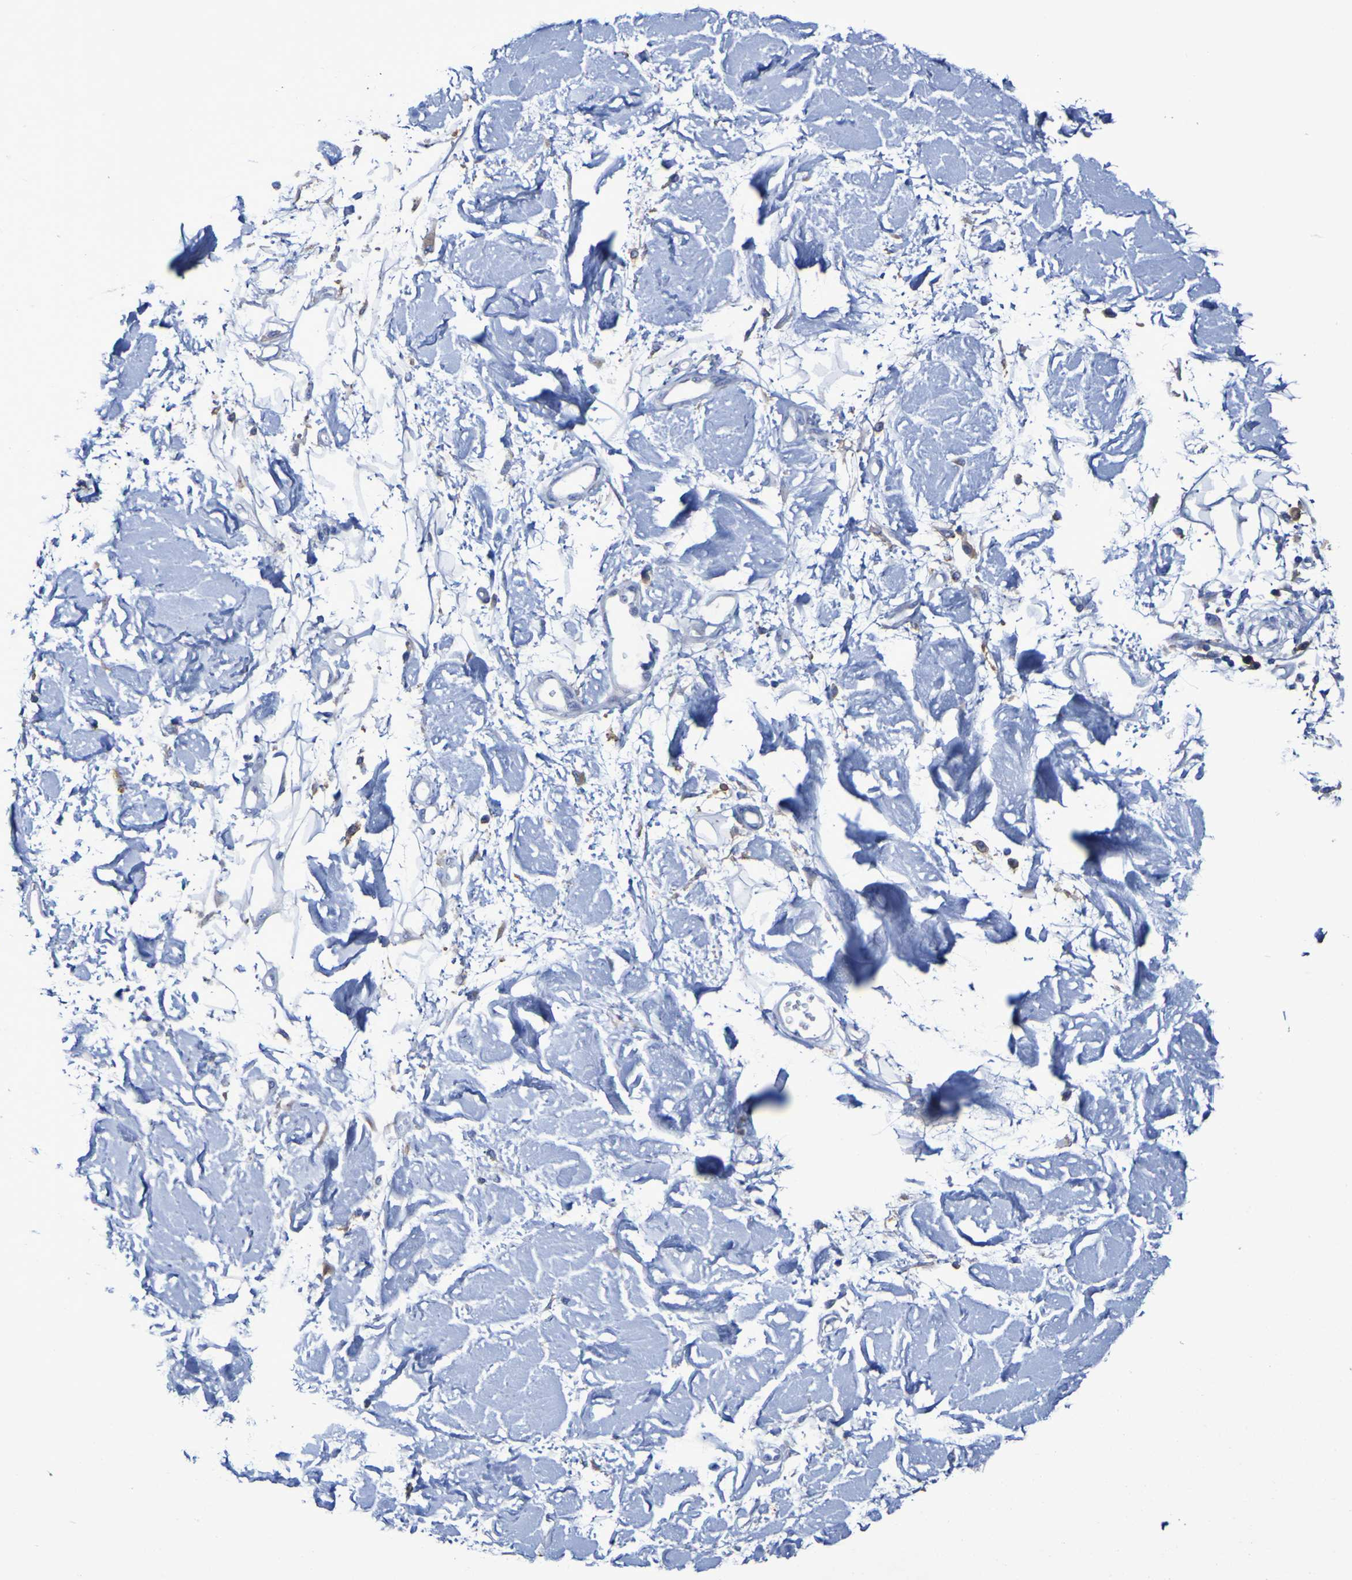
{"staining": {"intensity": "negative", "quantity": "none", "location": "none"}, "tissue": "adipose tissue", "cell_type": "Adipocytes", "image_type": "normal", "snomed": [{"axis": "morphology", "description": "Squamous cell carcinoma, NOS"}, {"axis": "topography", "description": "Skin"}], "caption": "A photomicrograph of adipose tissue stained for a protein demonstrates no brown staining in adipocytes.", "gene": "SLC3A2", "patient": {"sex": "male", "age": 83}}